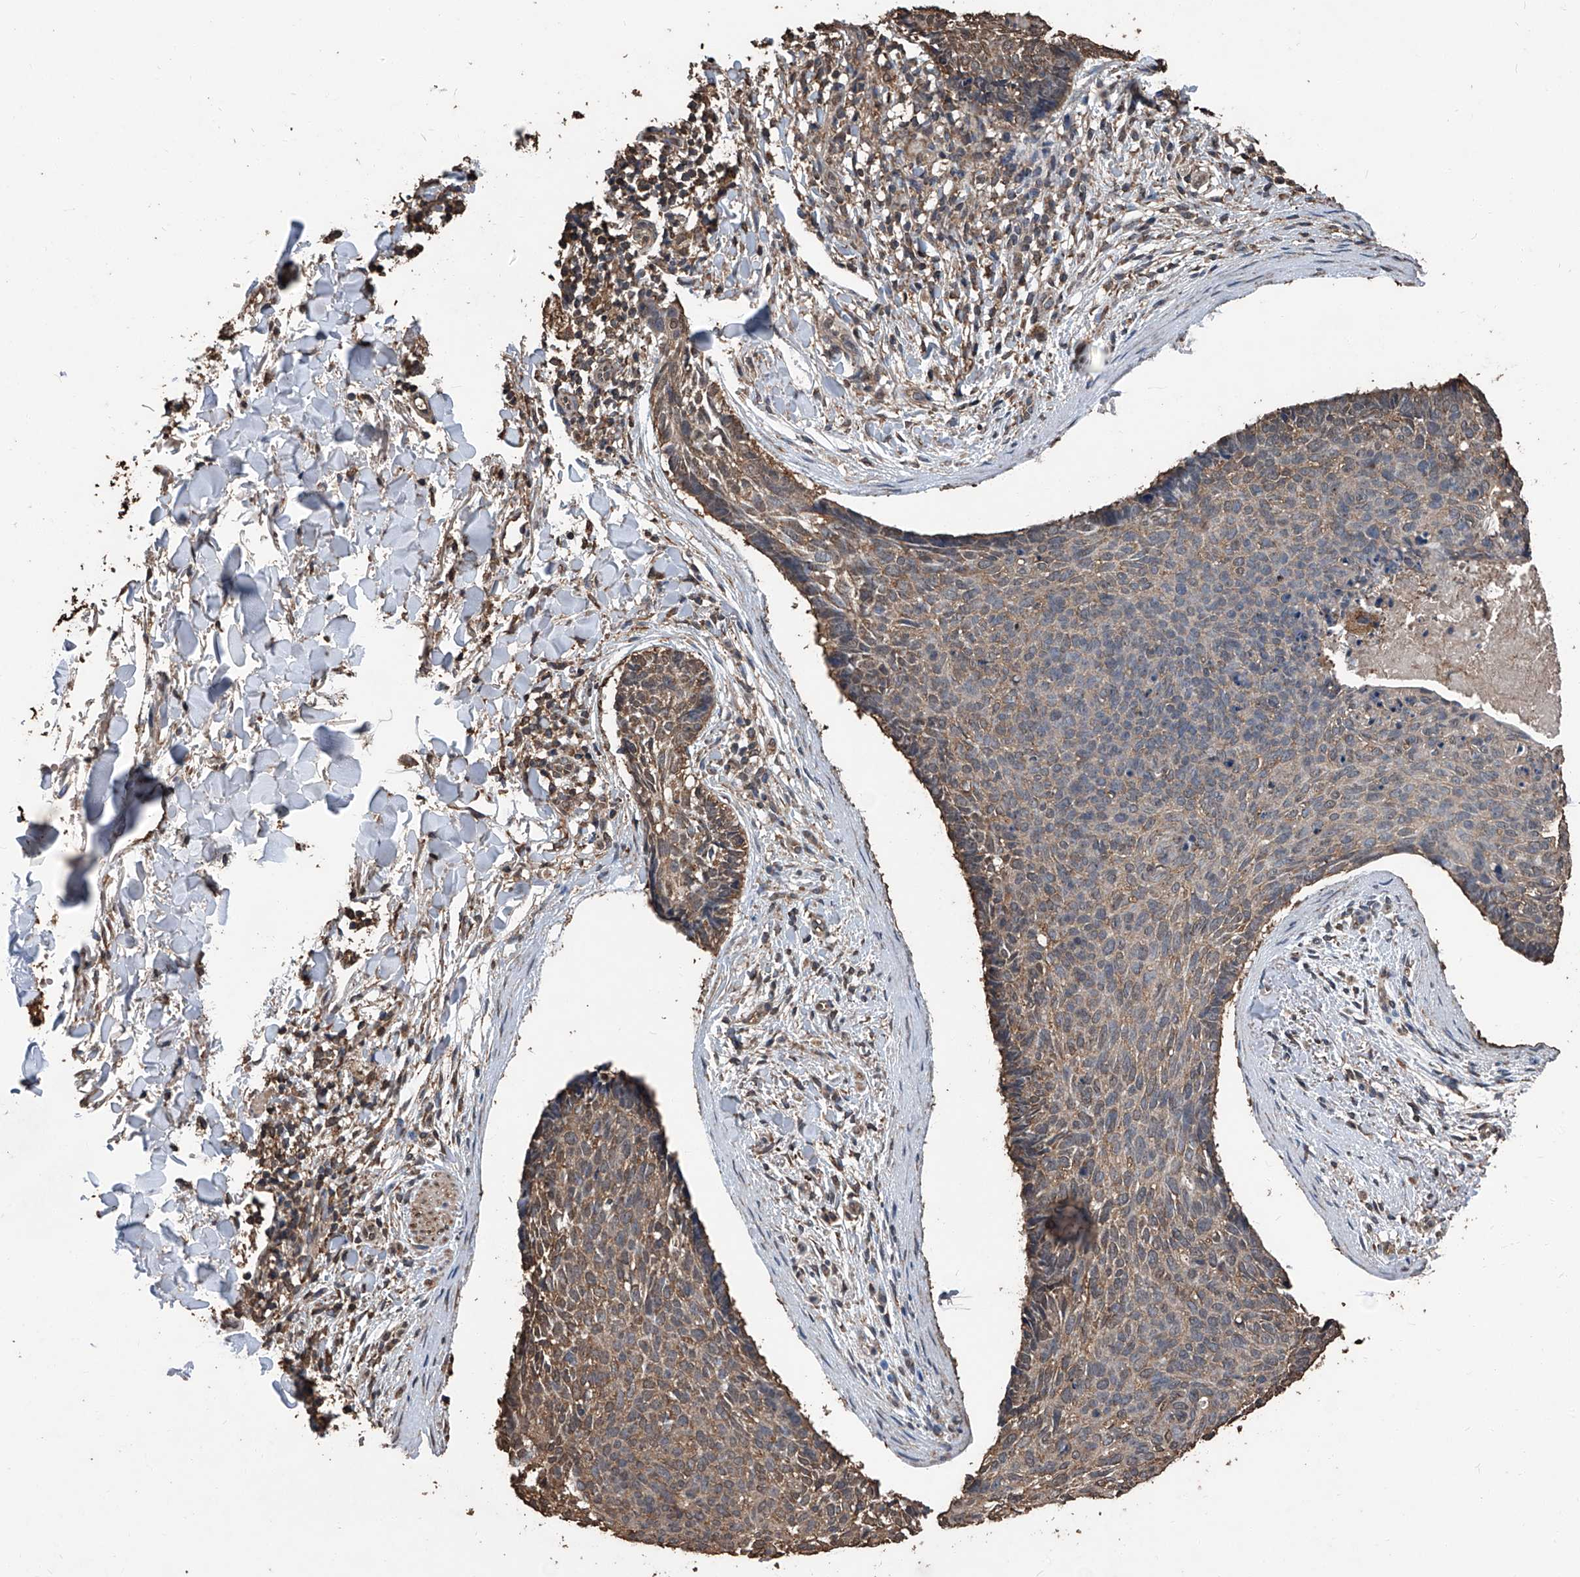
{"staining": {"intensity": "moderate", "quantity": ">75%", "location": "cytoplasmic/membranous"}, "tissue": "skin cancer", "cell_type": "Tumor cells", "image_type": "cancer", "snomed": [{"axis": "morphology", "description": "Normal tissue, NOS"}, {"axis": "morphology", "description": "Basal cell carcinoma"}, {"axis": "topography", "description": "Skin"}], "caption": "Skin cancer stained for a protein reveals moderate cytoplasmic/membranous positivity in tumor cells. The staining was performed using DAB, with brown indicating positive protein expression. Nuclei are stained blue with hematoxylin.", "gene": "STARD7", "patient": {"sex": "female", "age": 56}}